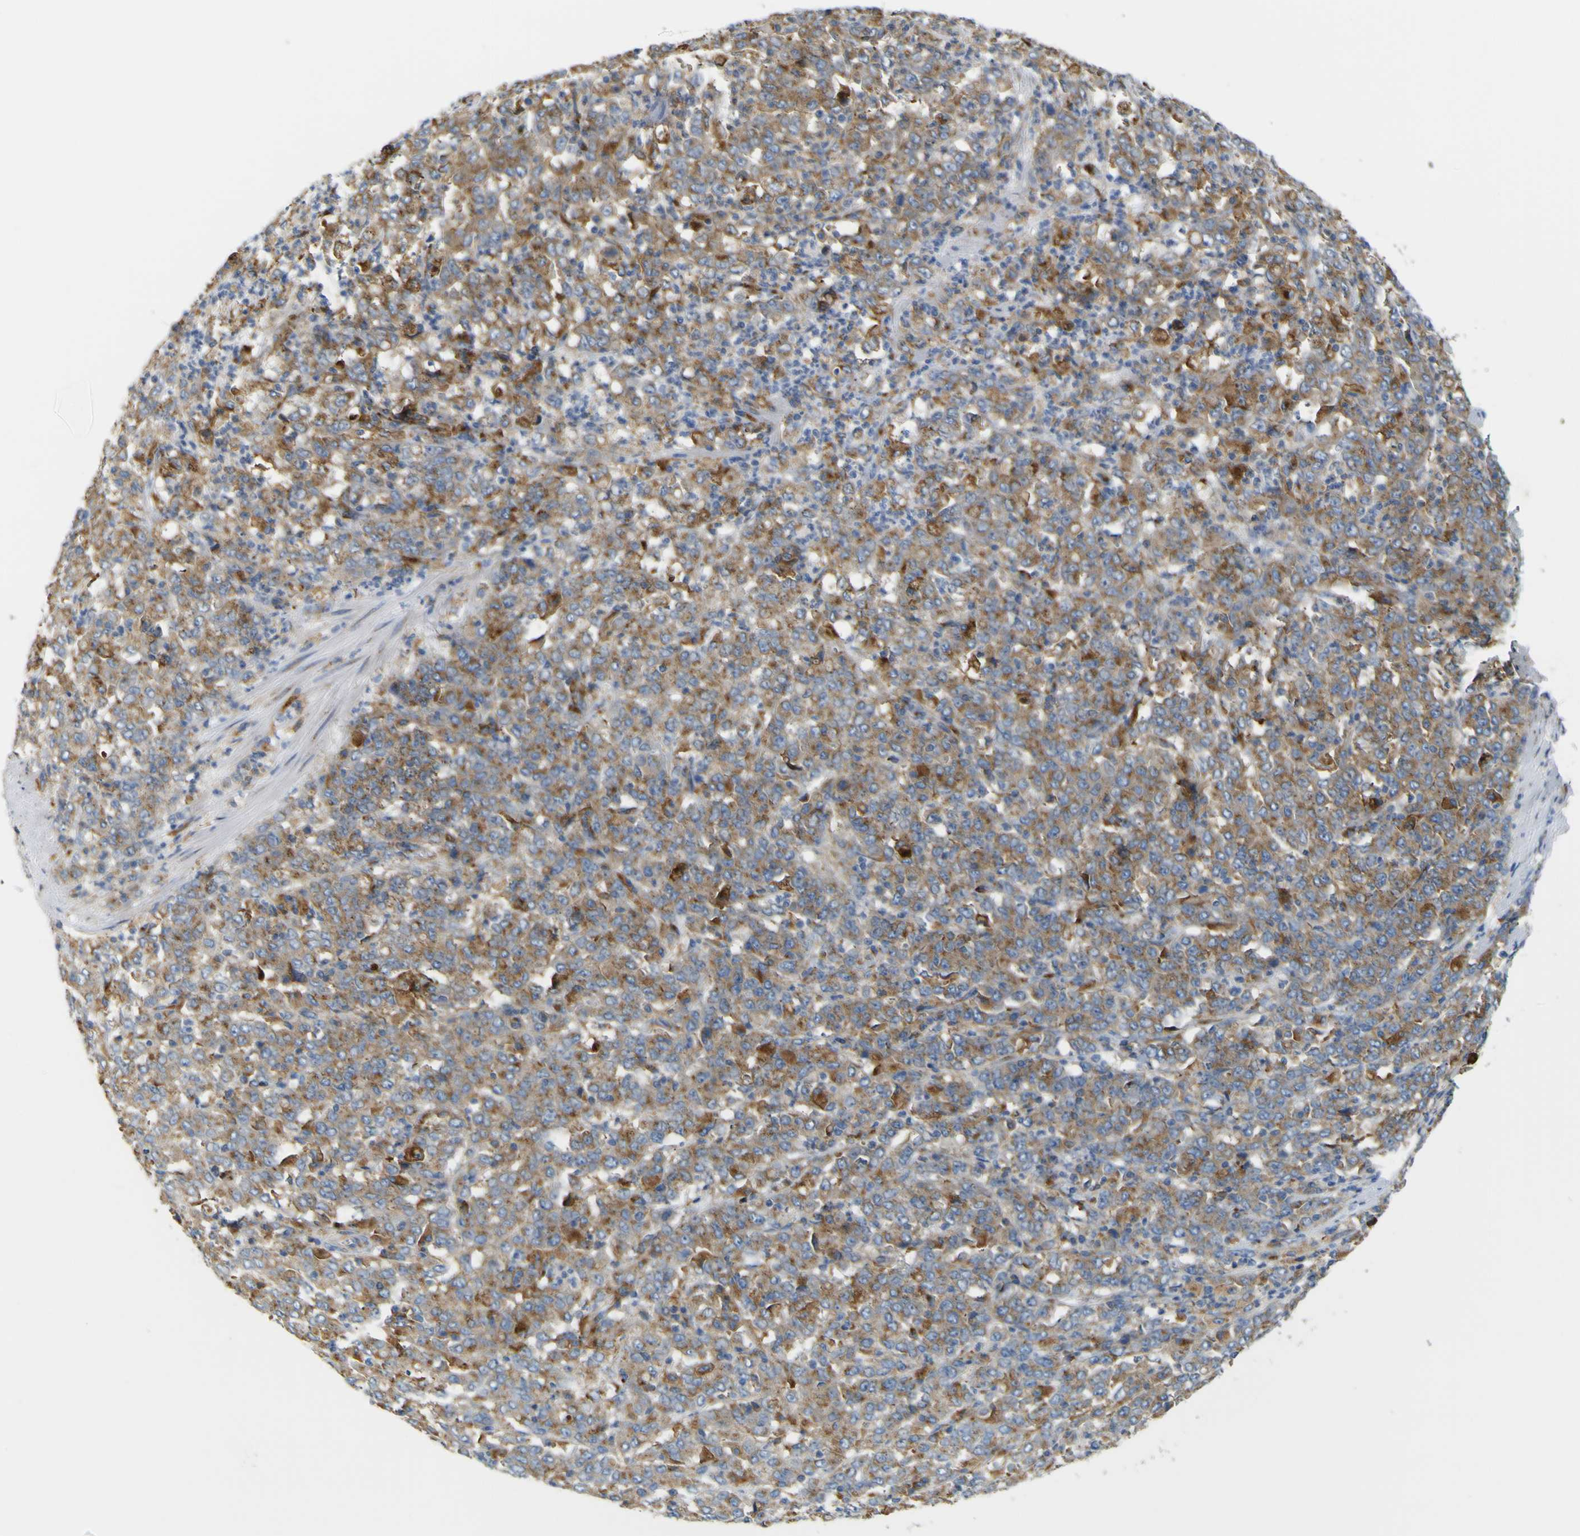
{"staining": {"intensity": "moderate", "quantity": ">75%", "location": "cytoplasmic/membranous"}, "tissue": "stomach cancer", "cell_type": "Tumor cells", "image_type": "cancer", "snomed": [{"axis": "morphology", "description": "Adenocarcinoma, NOS"}, {"axis": "topography", "description": "Stomach, lower"}], "caption": "The immunohistochemical stain labels moderate cytoplasmic/membranous staining in tumor cells of stomach adenocarcinoma tissue.", "gene": "IGF2R", "patient": {"sex": "female", "age": 71}}